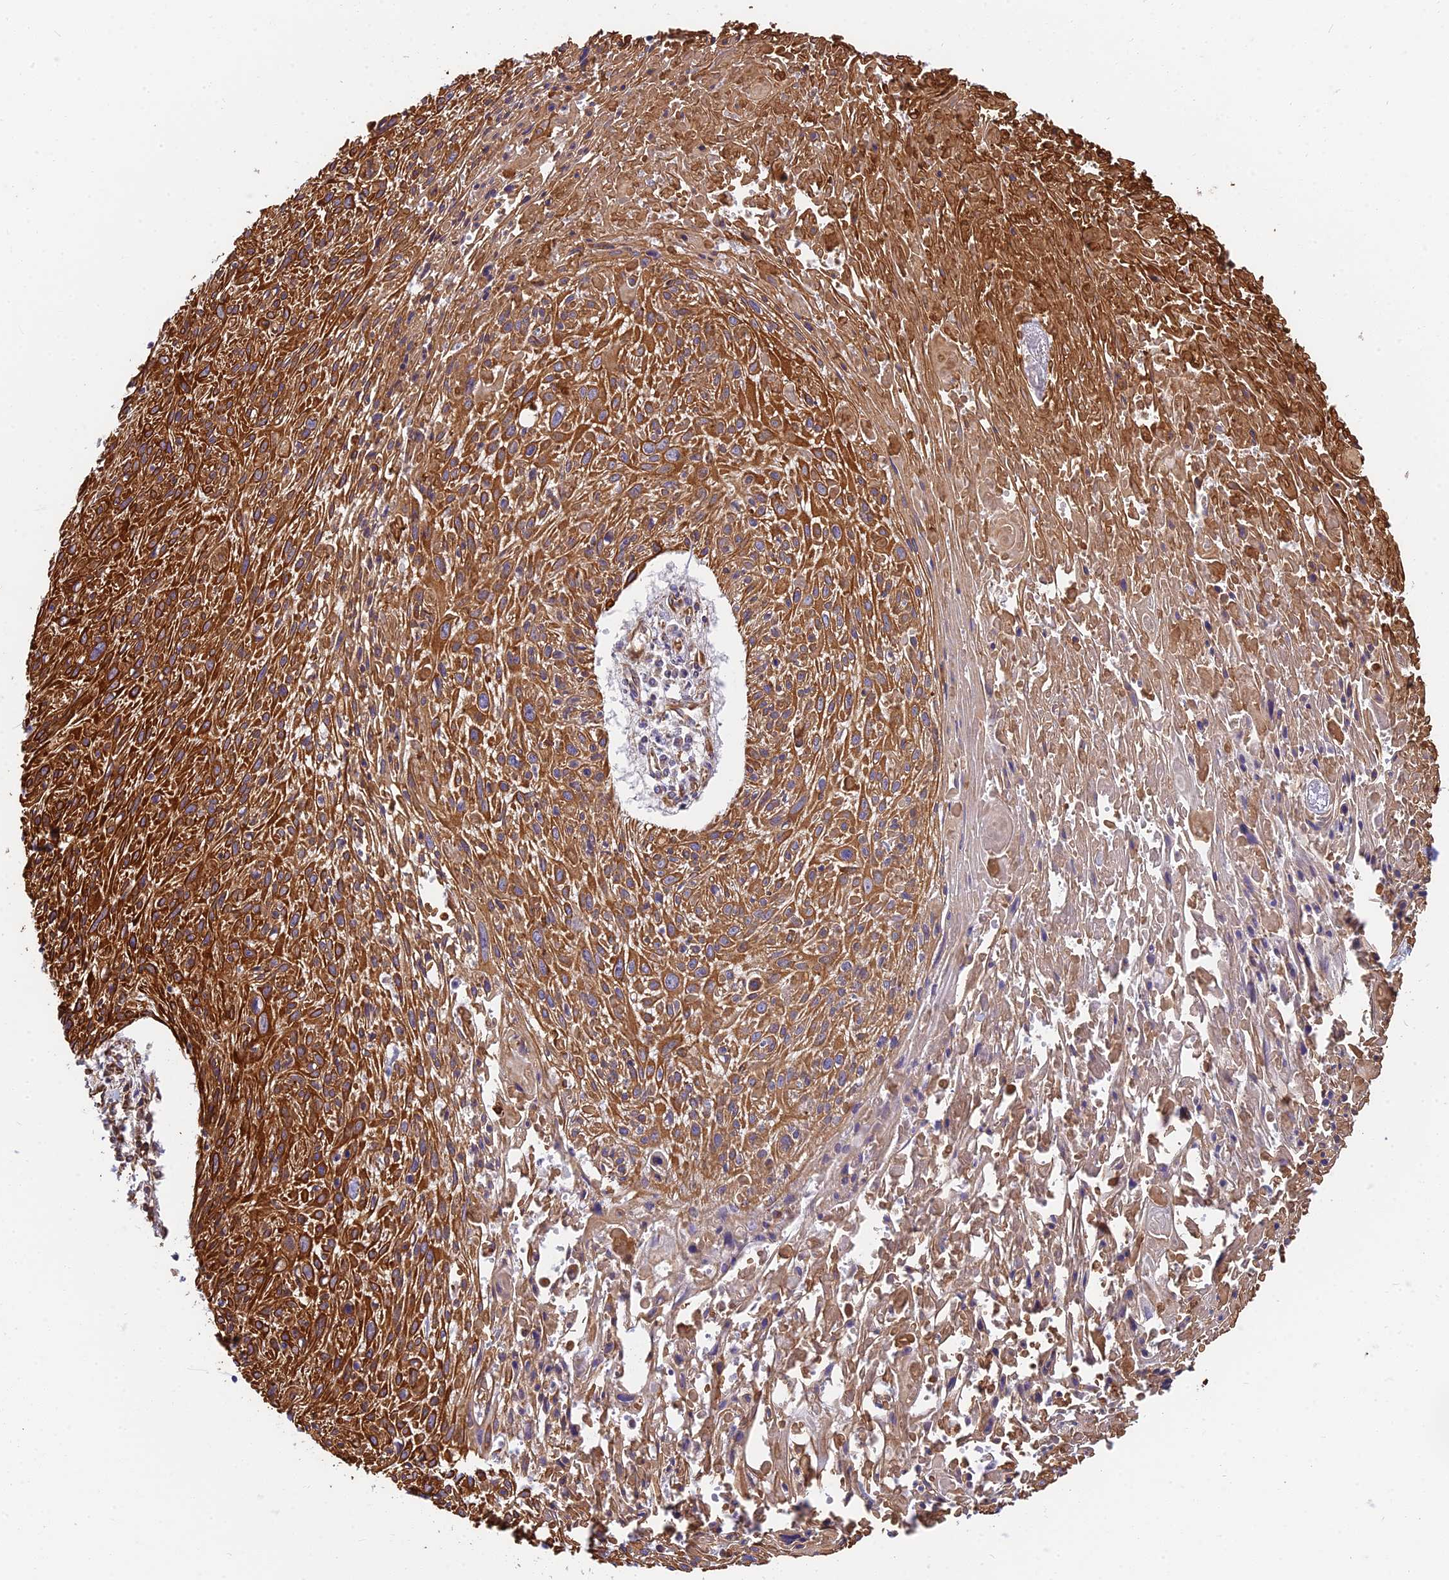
{"staining": {"intensity": "strong", "quantity": ">75%", "location": "cytoplasmic/membranous"}, "tissue": "cervical cancer", "cell_type": "Tumor cells", "image_type": "cancer", "snomed": [{"axis": "morphology", "description": "Squamous cell carcinoma, NOS"}, {"axis": "topography", "description": "Cervix"}], "caption": "Protein staining of cervical squamous cell carcinoma tissue displays strong cytoplasmic/membranous staining in about >75% of tumor cells.", "gene": "DSTYK", "patient": {"sex": "female", "age": 51}}